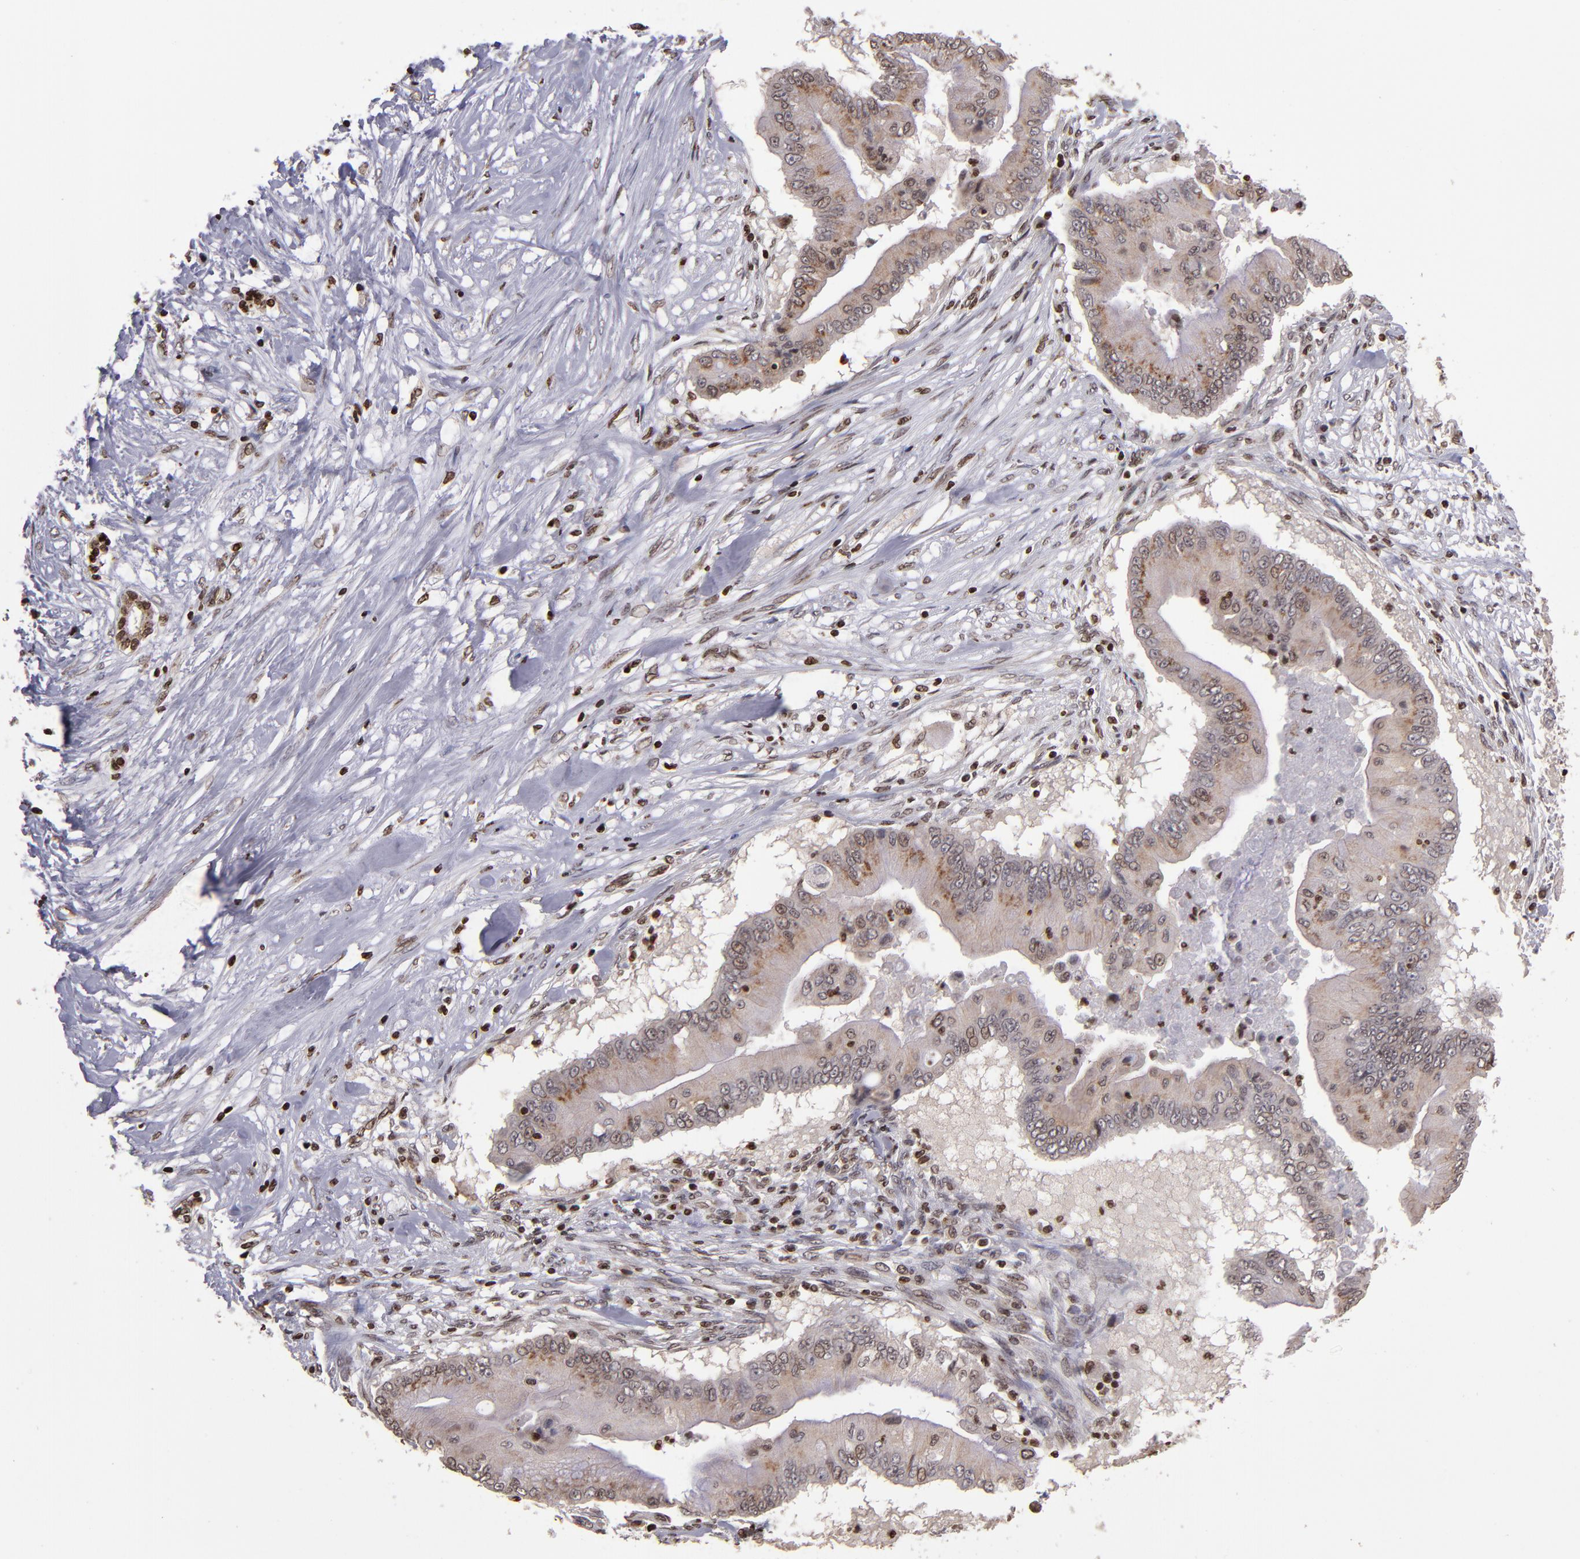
{"staining": {"intensity": "weak", "quantity": ">75%", "location": "cytoplasmic/membranous,nuclear"}, "tissue": "pancreatic cancer", "cell_type": "Tumor cells", "image_type": "cancer", "snomed": [{"axis": "morphology", "description": "Adenocarcinoma, NOS"}, {"axis": "topography", "description": "Pancreas"}], "caption": "Pancreatic cancer (adenocarcinoma) stained for a protein (brown) demonstrates weak cytoplasmic/membranous and nuclear positive expression in approximately >75% of tumor cells.", "gene": "CSDC2", "patient": {"sex": "male", "age": 62}}